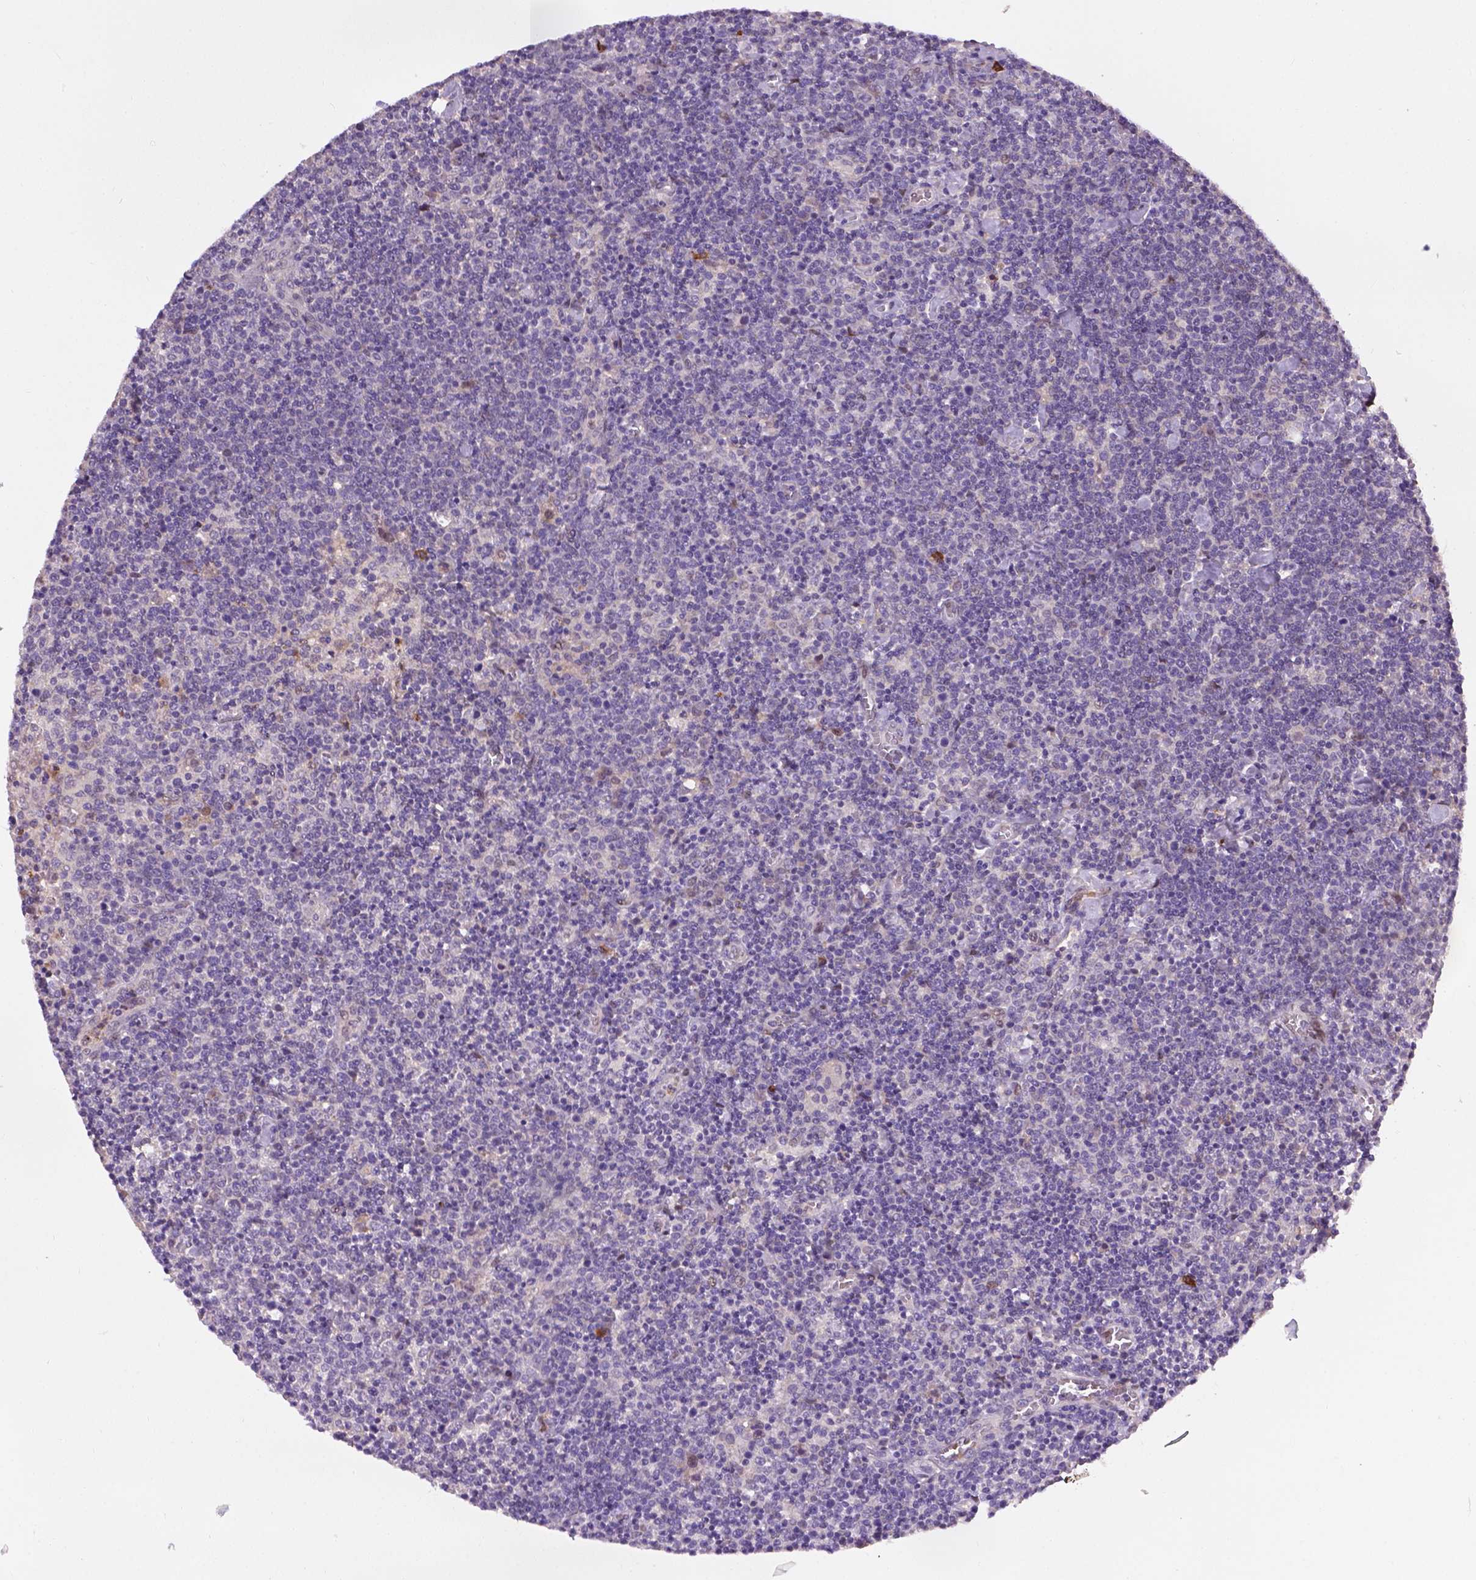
{"staining": {"intensity": "negative", "quantity": "none", "location": "none"}, "tissue": "lymphoma", "cell_type": "Tumor cells", "image_type": "cancer", "snomed": [{"axis": "morphology", "description": "Malignant lymphoma, non-Hodgkin's type, High grade"}, {"axis": "topography", "description": "Lymph node"}], "caption": "Immunohistochemistry (IHC) micrograph of human malignant lymphoma, non-Hodgkin's type (high-grade) stained for a protein (brown), which displays no staining in tumor cells. The staining was performed using DAB (3,3'-diaminobenzidine) to visualize the protein expression in brown, while the nuclei were stained in blue with hematoxylin (Magnification: 20x).", "gene": "IRF6", "patient": {"sex": "male", "age": 61}}